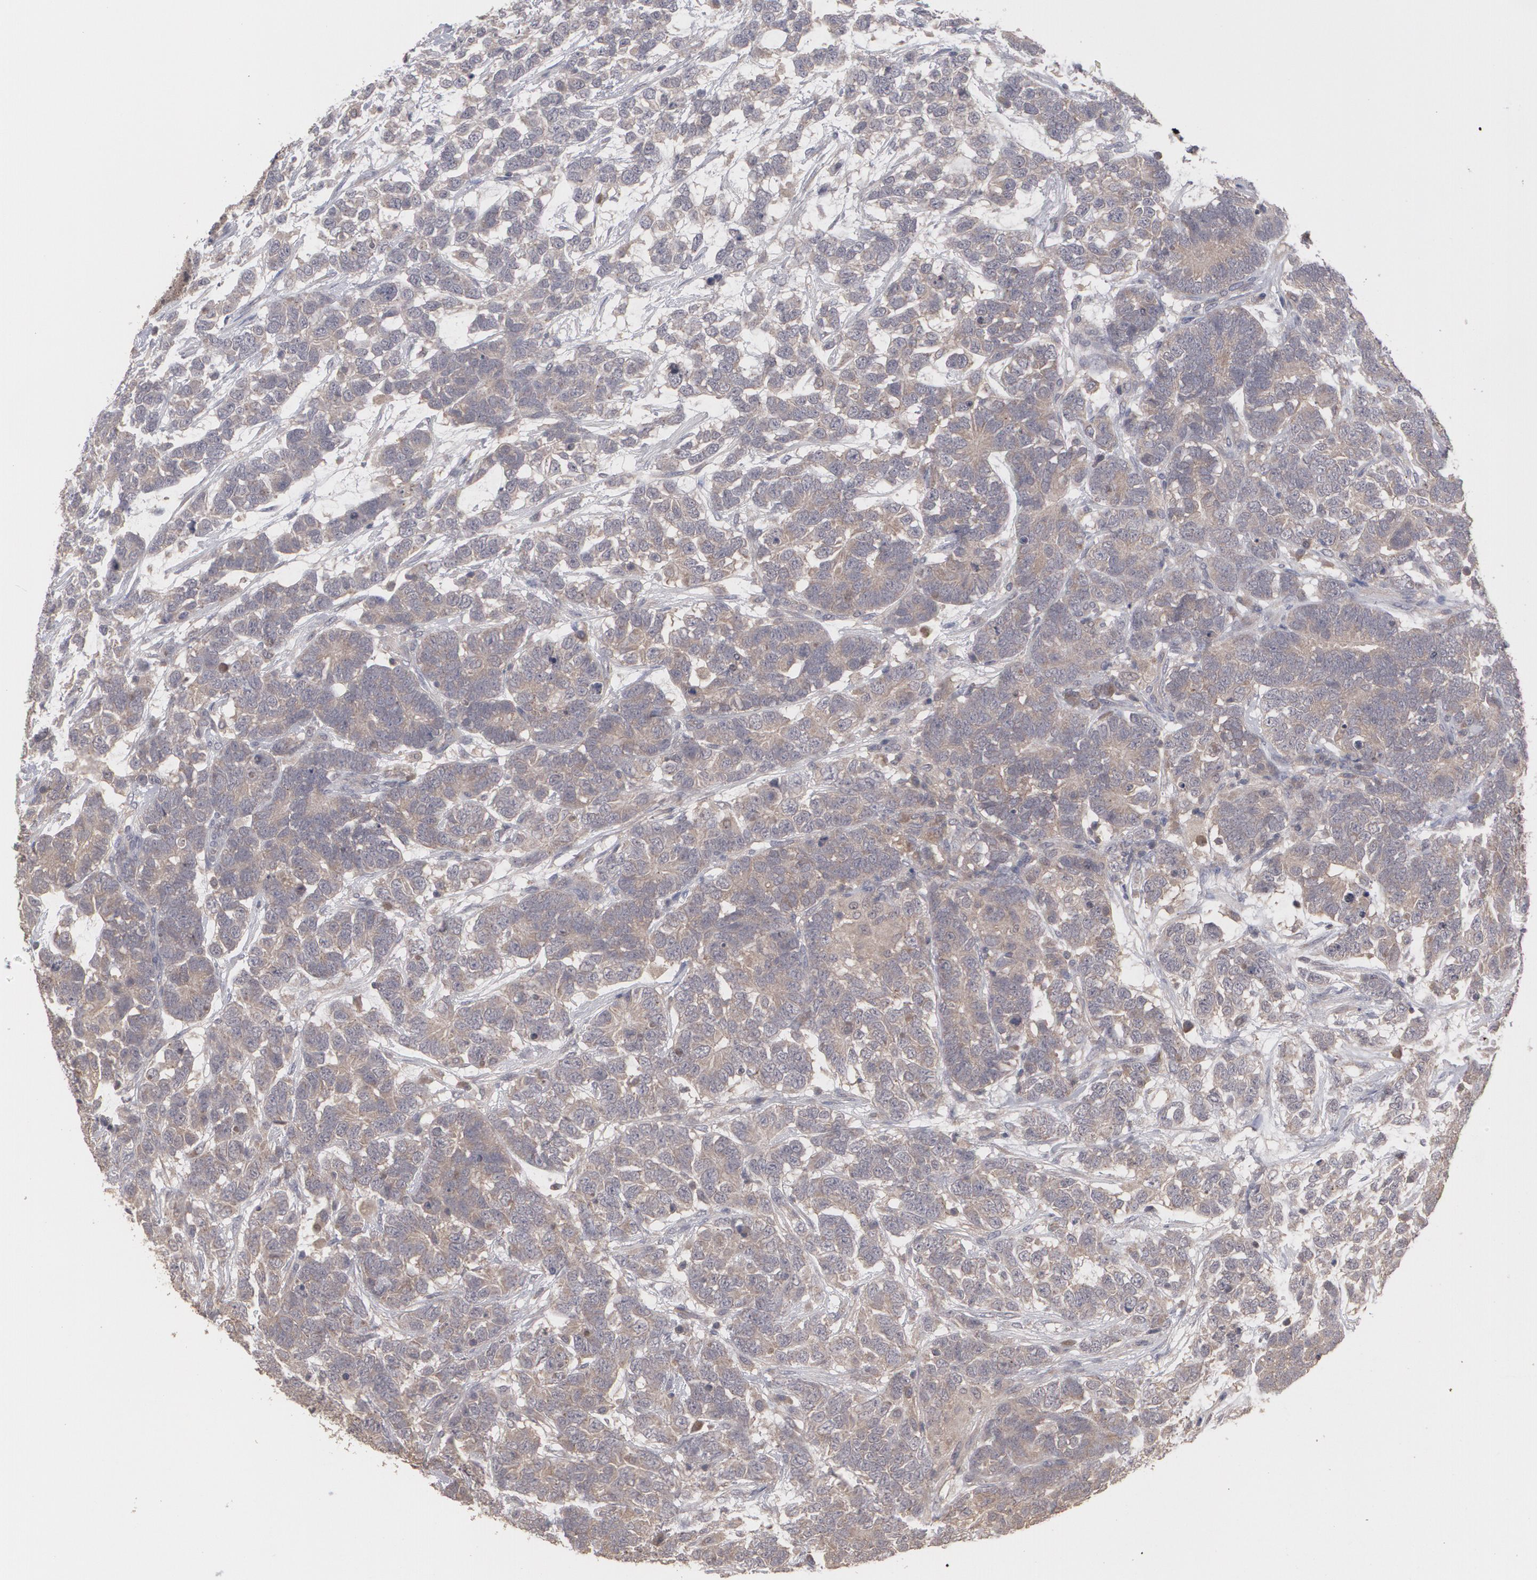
{"staining": {"intensity": "moderate", "quantity": ">75%", "location": "cytoplasmic/membranous"}, "tissue": "testis cancer", "cell_type": "Tumor cells", "image_type": "cancer", "snomed": [{"axis": "morphology", "description": "Carcinoma, Embryonal, NOS"}, {"axis": "topography", "description": "Testis"}], "caption": "Testis cancer stained with DAB (3,3'-diaminobenzidine) immunohistochemistry (IHC) exhibits medium levels of moderate cytoplasmic/membranous staining in approximately >75% of tumor cells.", "gene": "ARF6", "patient": {"sex": "male", "age": 26}}